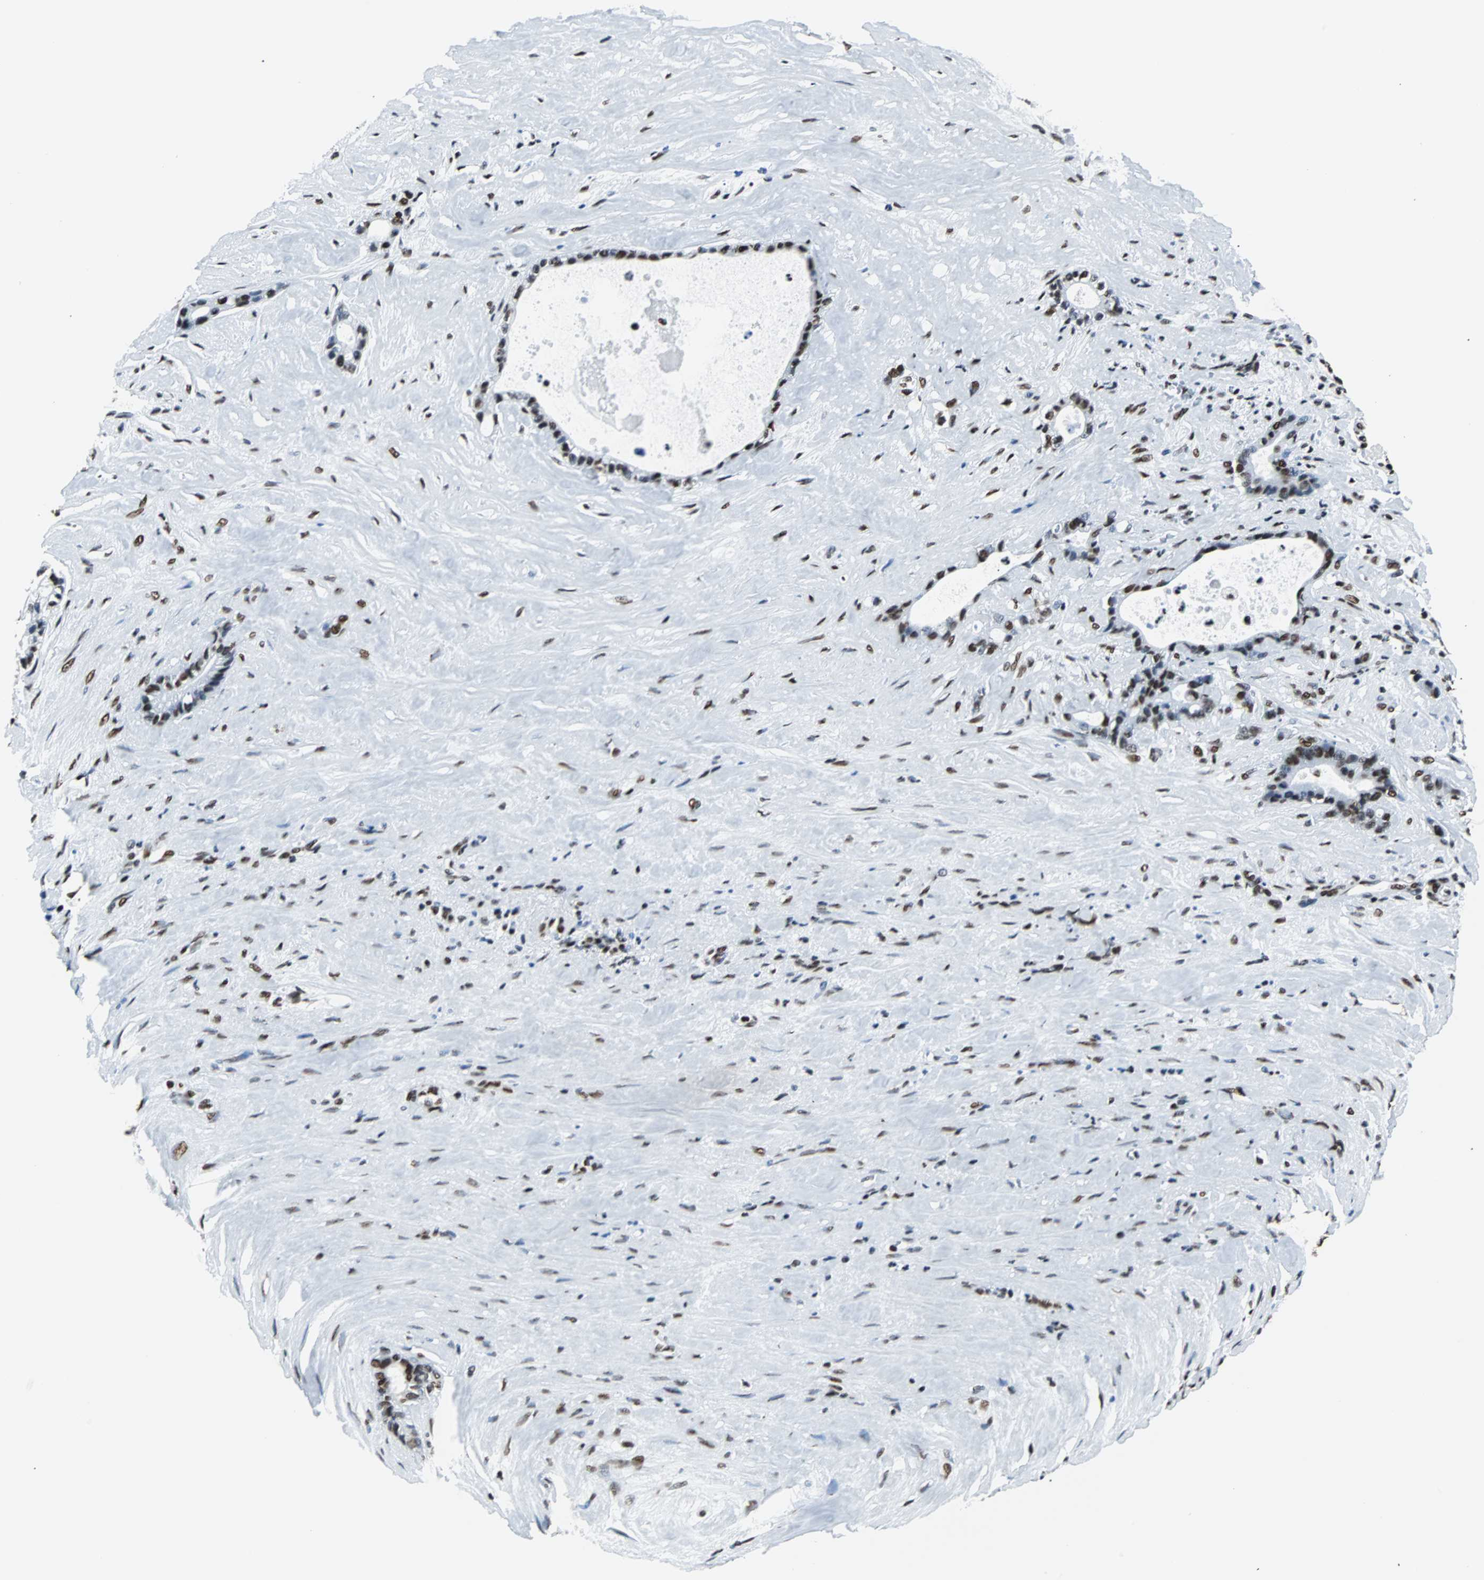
{"staining": {"intensity": "strong", "quantity": ">75%", "location": "nuclear"}, "tissue": "liver cancer", "cell_type": "Tumor cells", "image_type": "cancer", "snomed": [{"axis": "morphology", "description": "Cholangiocarcinoma"}, {"axis": "topography", "description": "Liver"}], "caption": "An image showing strong nuclear staining in approximately >75% of tumor cells in liver cholangiocarcinoma, as visualized by brown immunohistochemical staining.", "gene": "FUBP1", "patient": {"sex": "female", "age": 55}}